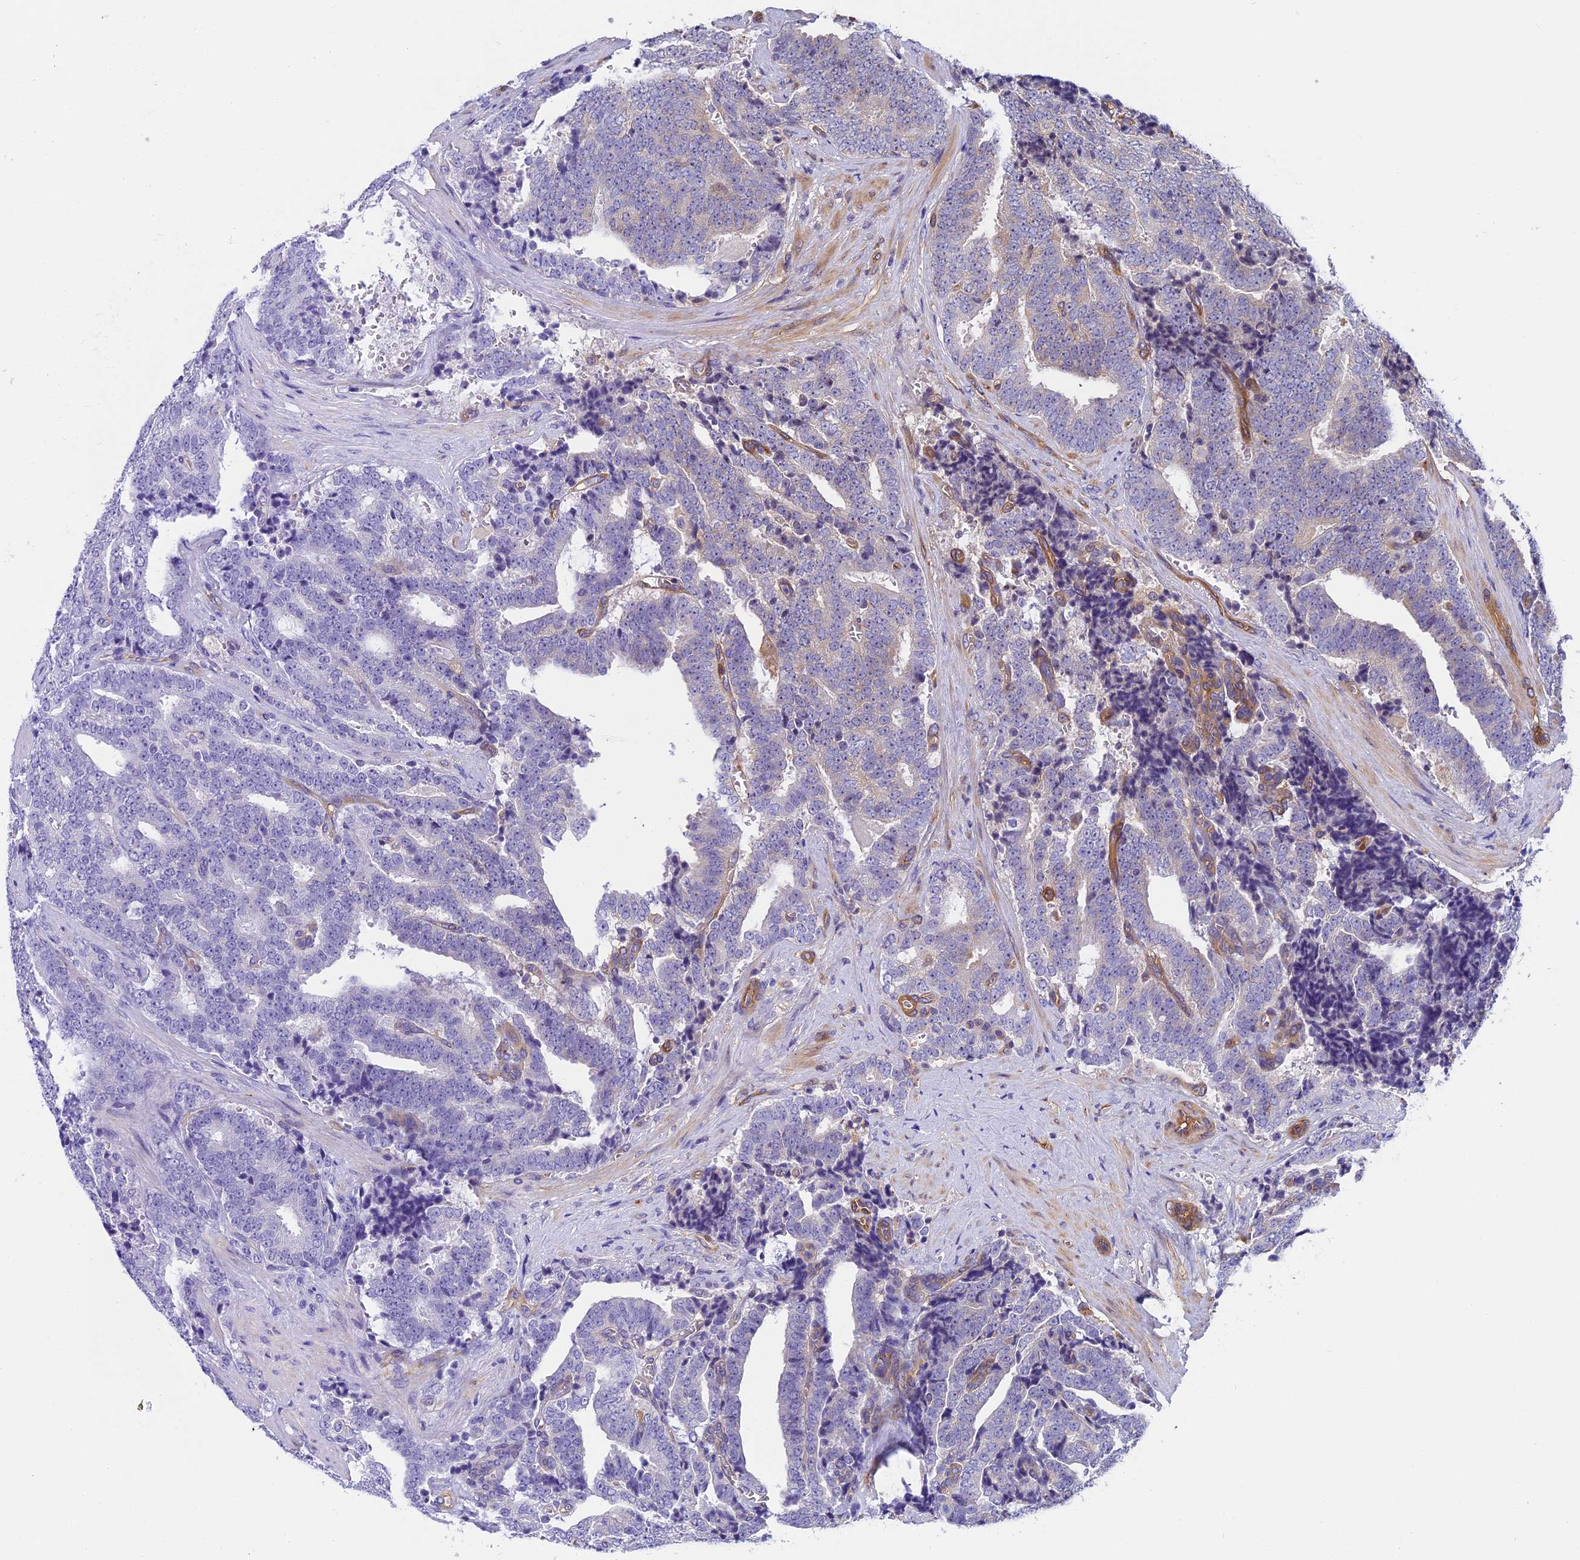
{"staining": {"intensity": "negative", "quantity": "none", "location": "none"}, "tissue": "prostate cancer", "cell_type": "Tumor cells", "image_type": "cancer", "snomed": [{"axis": "morphology", "description": "Adenocarcinoma, High grade"}, {"axis": "topography", "description": "Prostate and seminal vesicle, NOS"}], "caption": "Immunohistochemistry (IHC) micrograph of neoplastic tissue: human prostate cancer stained with DAB (3,3'-diaminobenzidine) demonstrates no significant protein staining in tumor cells.", "gene": "EHBP1L1", "patient": {"sex": "male", "age": 67}}